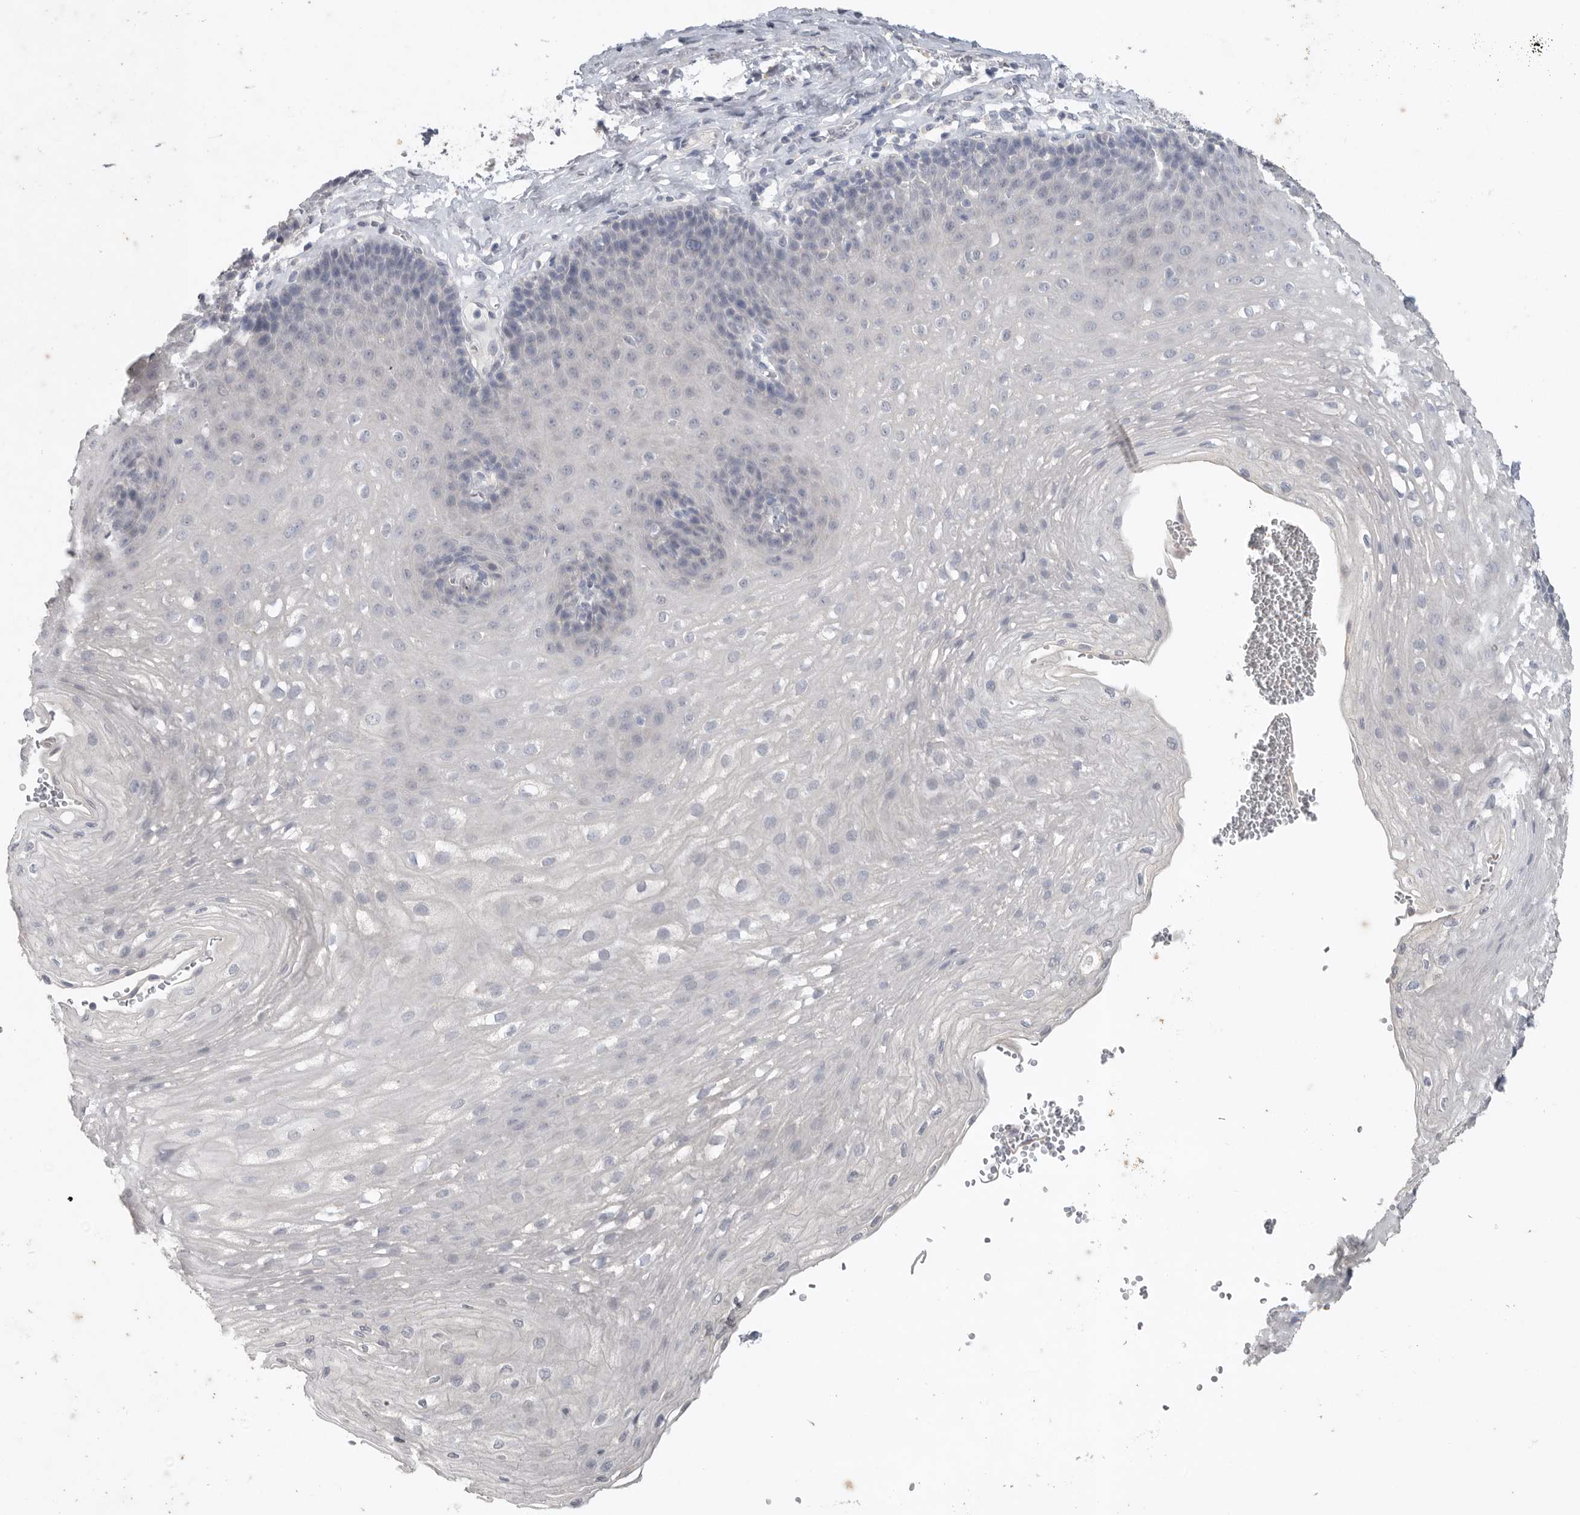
{"staining": {"intensity": "negative", "quantity": "none", "location": "none"}, "tissue": "esophagus", "cell_type": "Squamous epithelial cells", "image_type": "normal", "snomed": [{"axis": "morphology", "description": "Normal tissue, NOS"}, {"axis": "topography", "description": "Esophagus"}], "caption": "Immunohistochemistry of normal esophagus demonstrates no positivity in squamous epithelial cells. (DAB IHC visualized using brightfield microscopy, high magnification).", "gene": "REG4", "patient": {"sex": "female", "age": 66}}